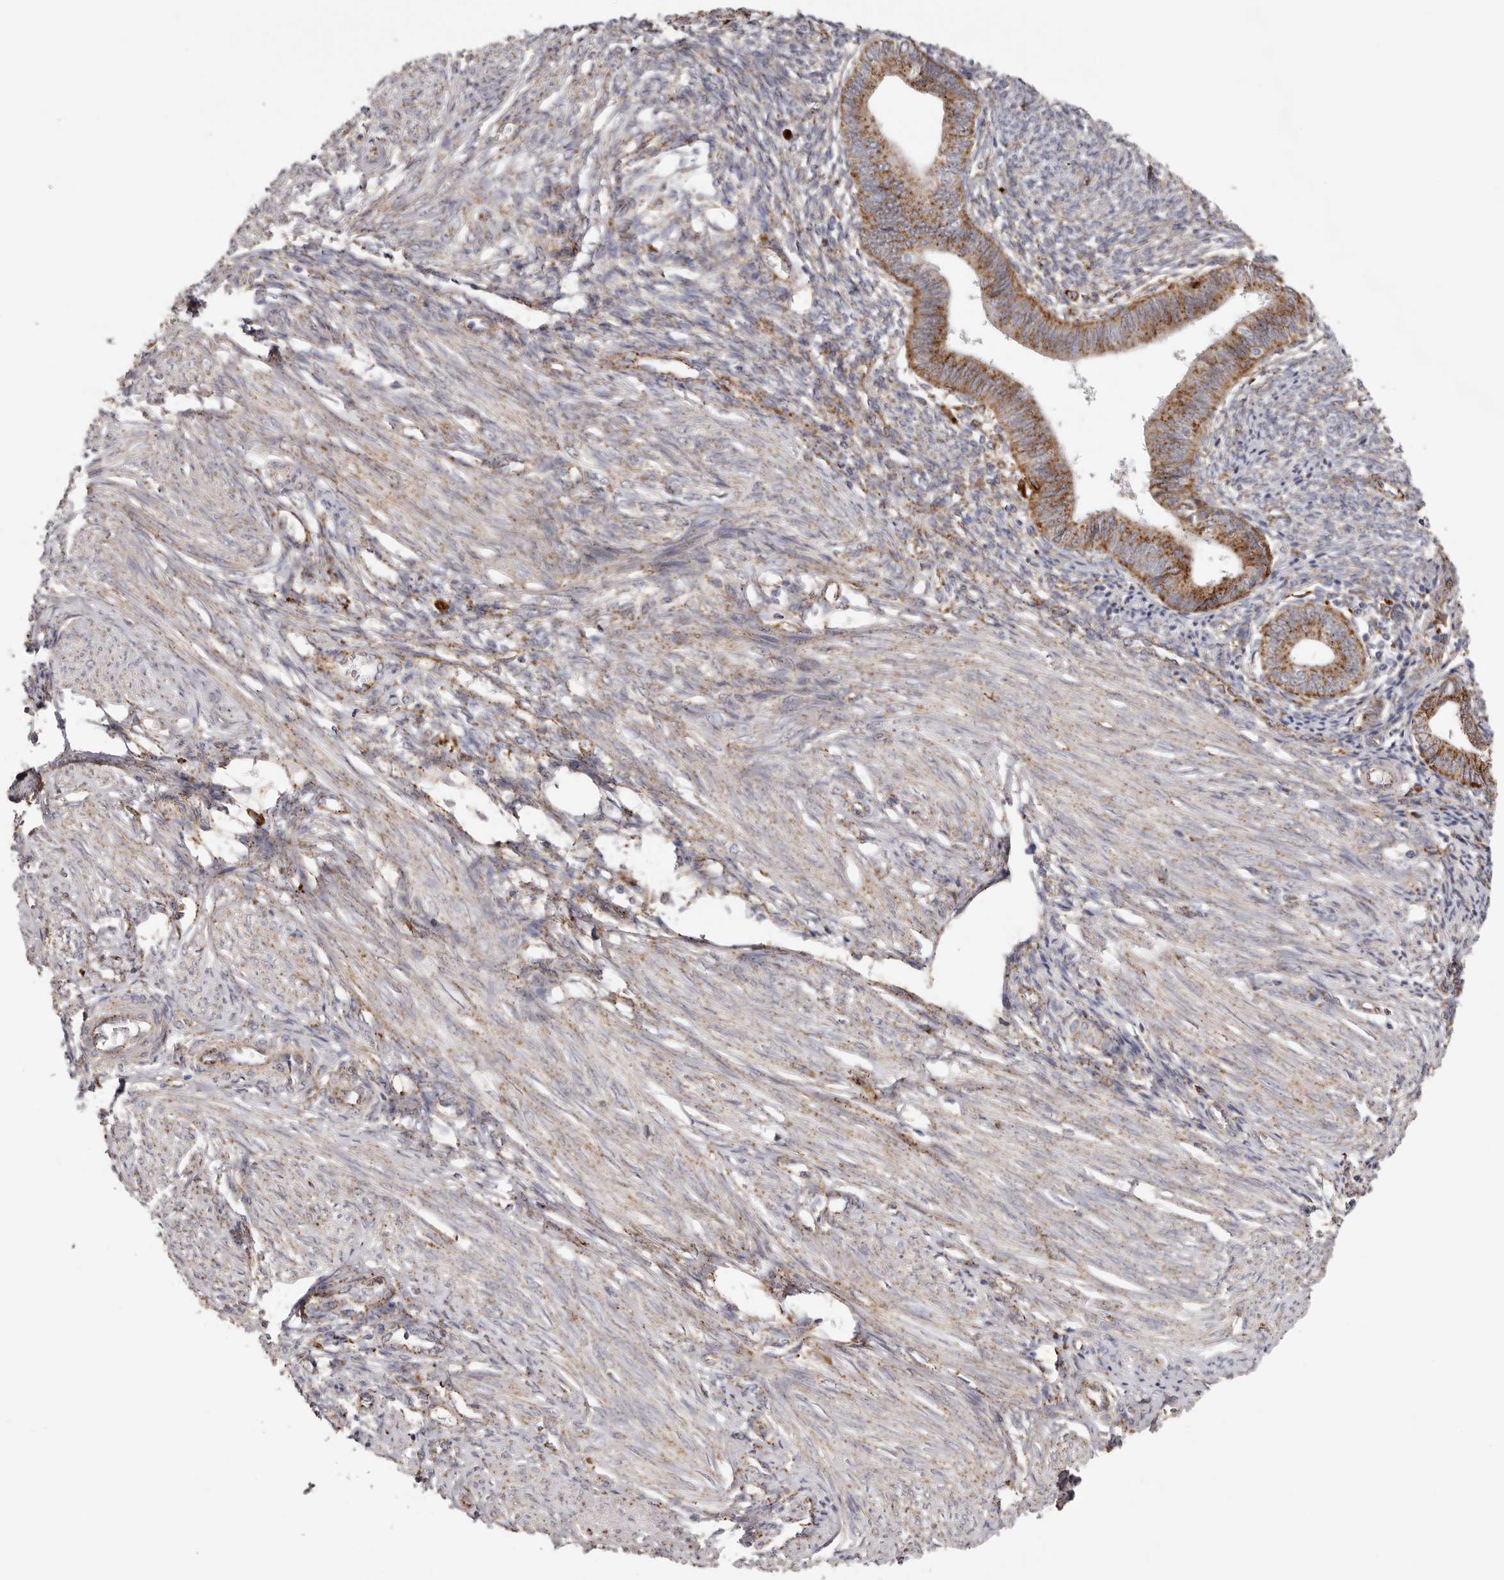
{"staining": {"intensity": "moderate", "quantity": "25%-75%", "location": "cytoplasmic/membranous"}, "tissue": "endometrium", "cell_type": "Cells in endometrial stroma", "image_type": "normal", "snomed": [{"axis": "morphology", "description": "Normal tissue, NOS"}, {"axis": "topography", "description": "Endometrium"}], "caption": "Immunohistochemical staining of benign human endometrium shows moderate cytoplasmic/membranous protein expression in about 25%-75% of cells in endometrial stroma.", "gene": "GRN", "patient": {"sex": "female", "age": 46}}